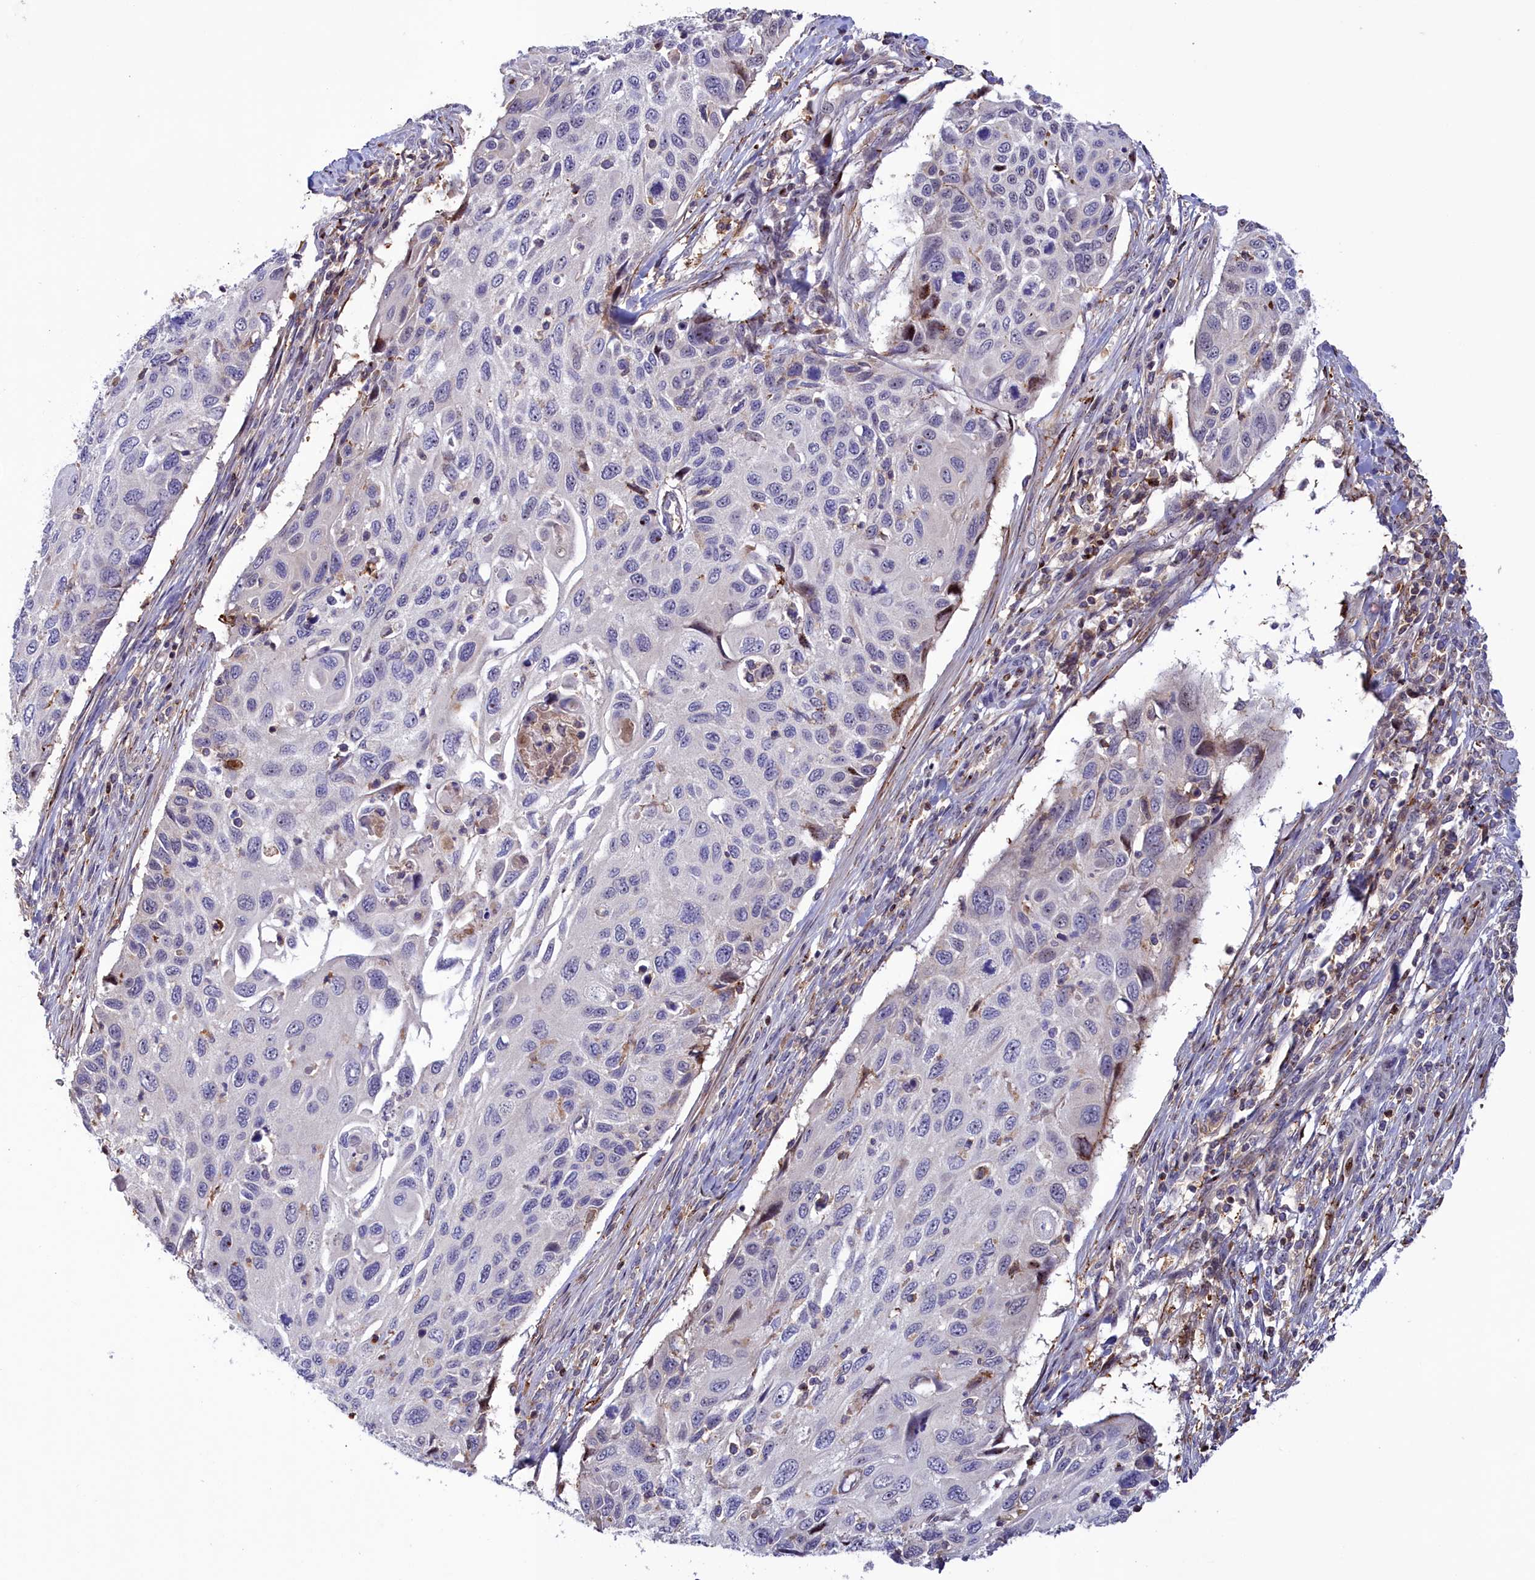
{"staining": {"intensity": "negative", "quantity": "none", "location": "none"}, "tissue": "cervical cancer", "cell_type": "Tumor cells", "image_type": "cancer", "snomed": [{"axis": "morphology", "description": "Squamous cell carcinoma, NOS"}, {"axis": "topography", "description": "Cervix"}], "caption": "Immunohistochemistry (IHC) of human cervical cancer (squamous cell carcinoma) exhibits no expression in tumor cells.", "gene": "NEURL4", "patient": {"sex": "female", "age": 70}}